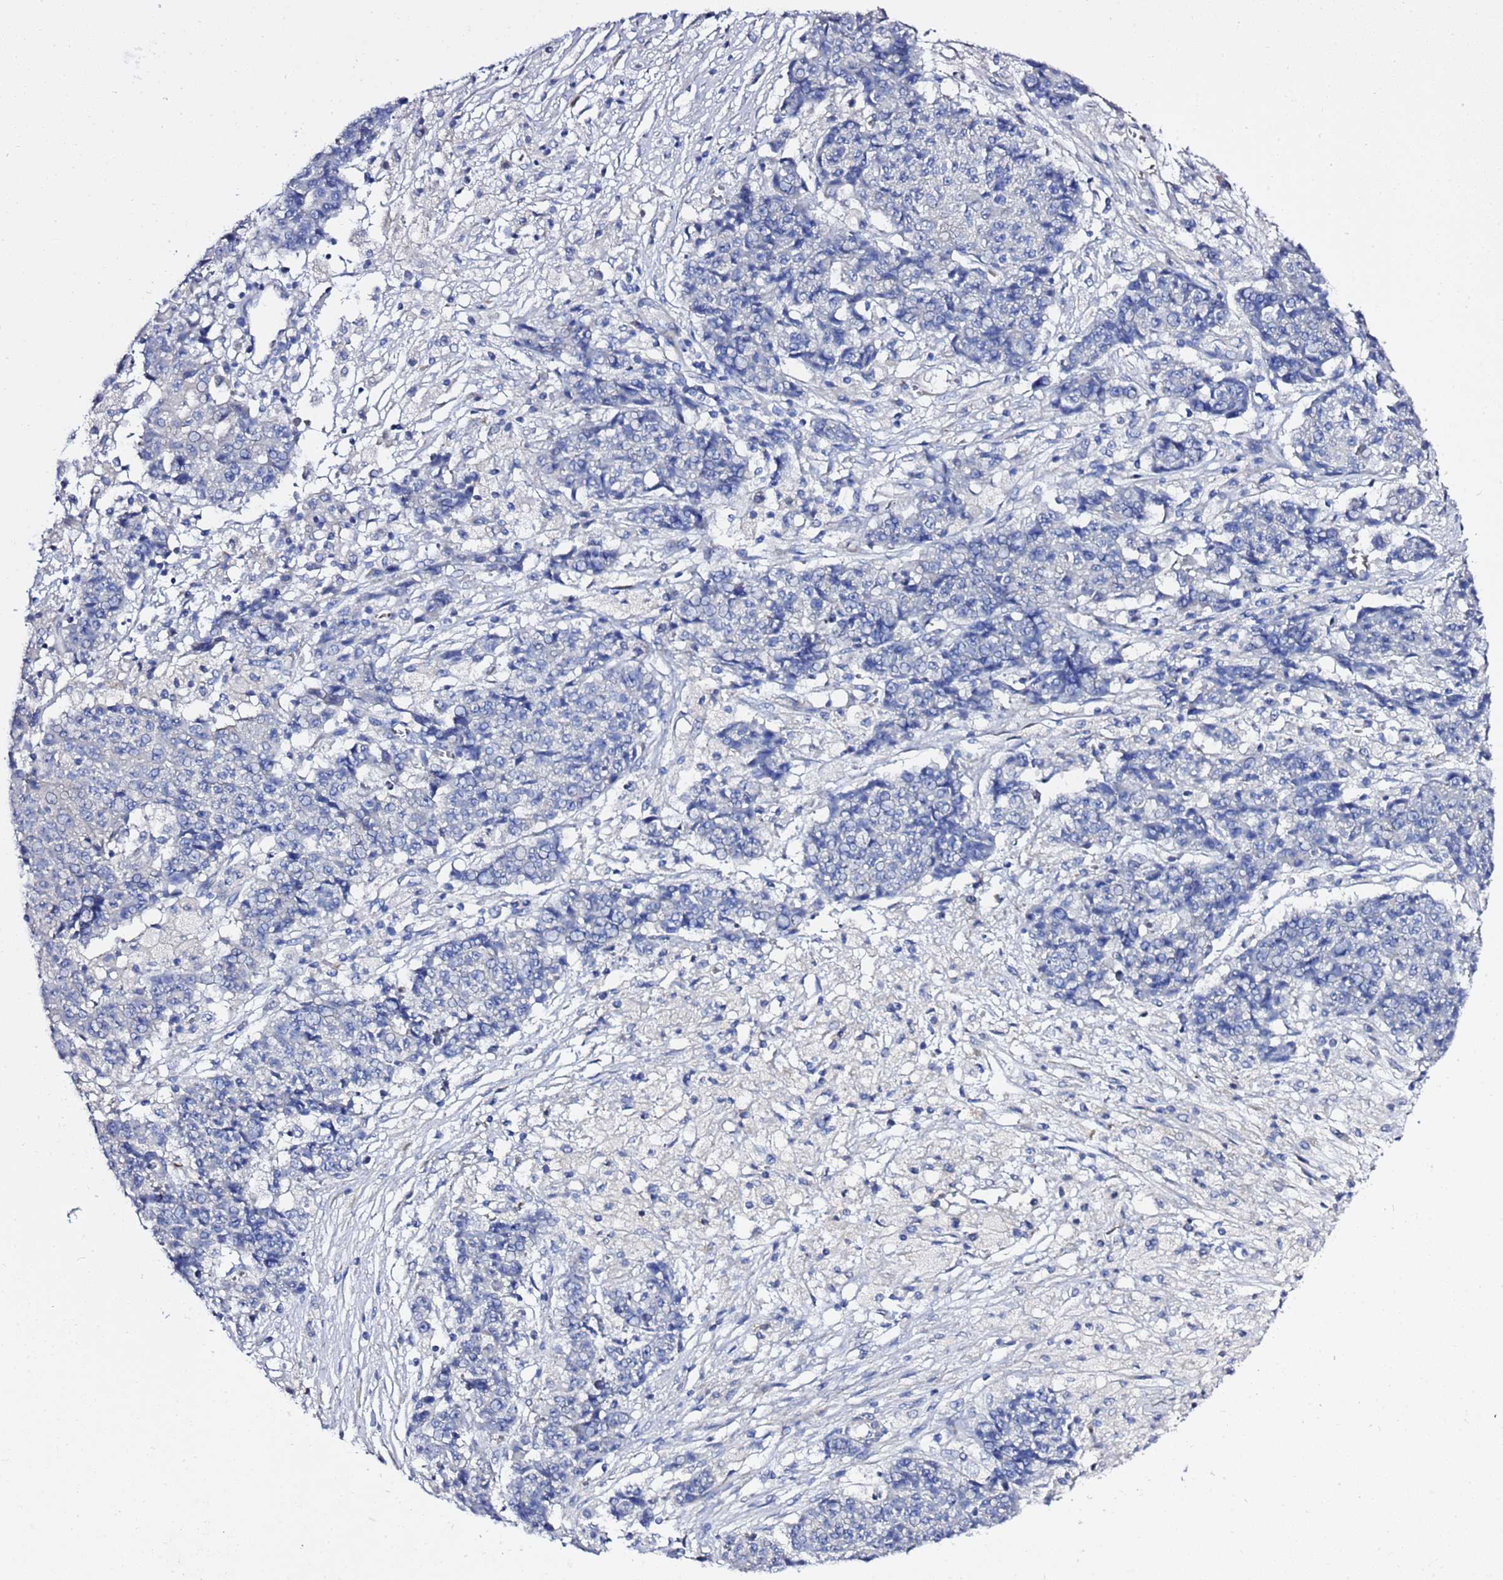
{"staining": {"intensity": "negative", "quantity": "none", "location": "none"}, "tissue": "ovarian cancer", "cell_type": "Tumor cells", "image_type": "cancer", "snomed": [{"axis": "morphology", "description": "Carcinoma, endometroid"}, {"axis": "topography", "description": "Ovary"}], "caption": "Photomicrograph shows no significant protein staining in tumor cells of ovarian endometroid carcinoma. The staining was performed using DAB to visualize the protein expression in brown, while the nuclei were stained in blue with hematoxylin (Magnification: 20x).", "gene": "USP18", "patient": {"sex": "female", "age": 42}}